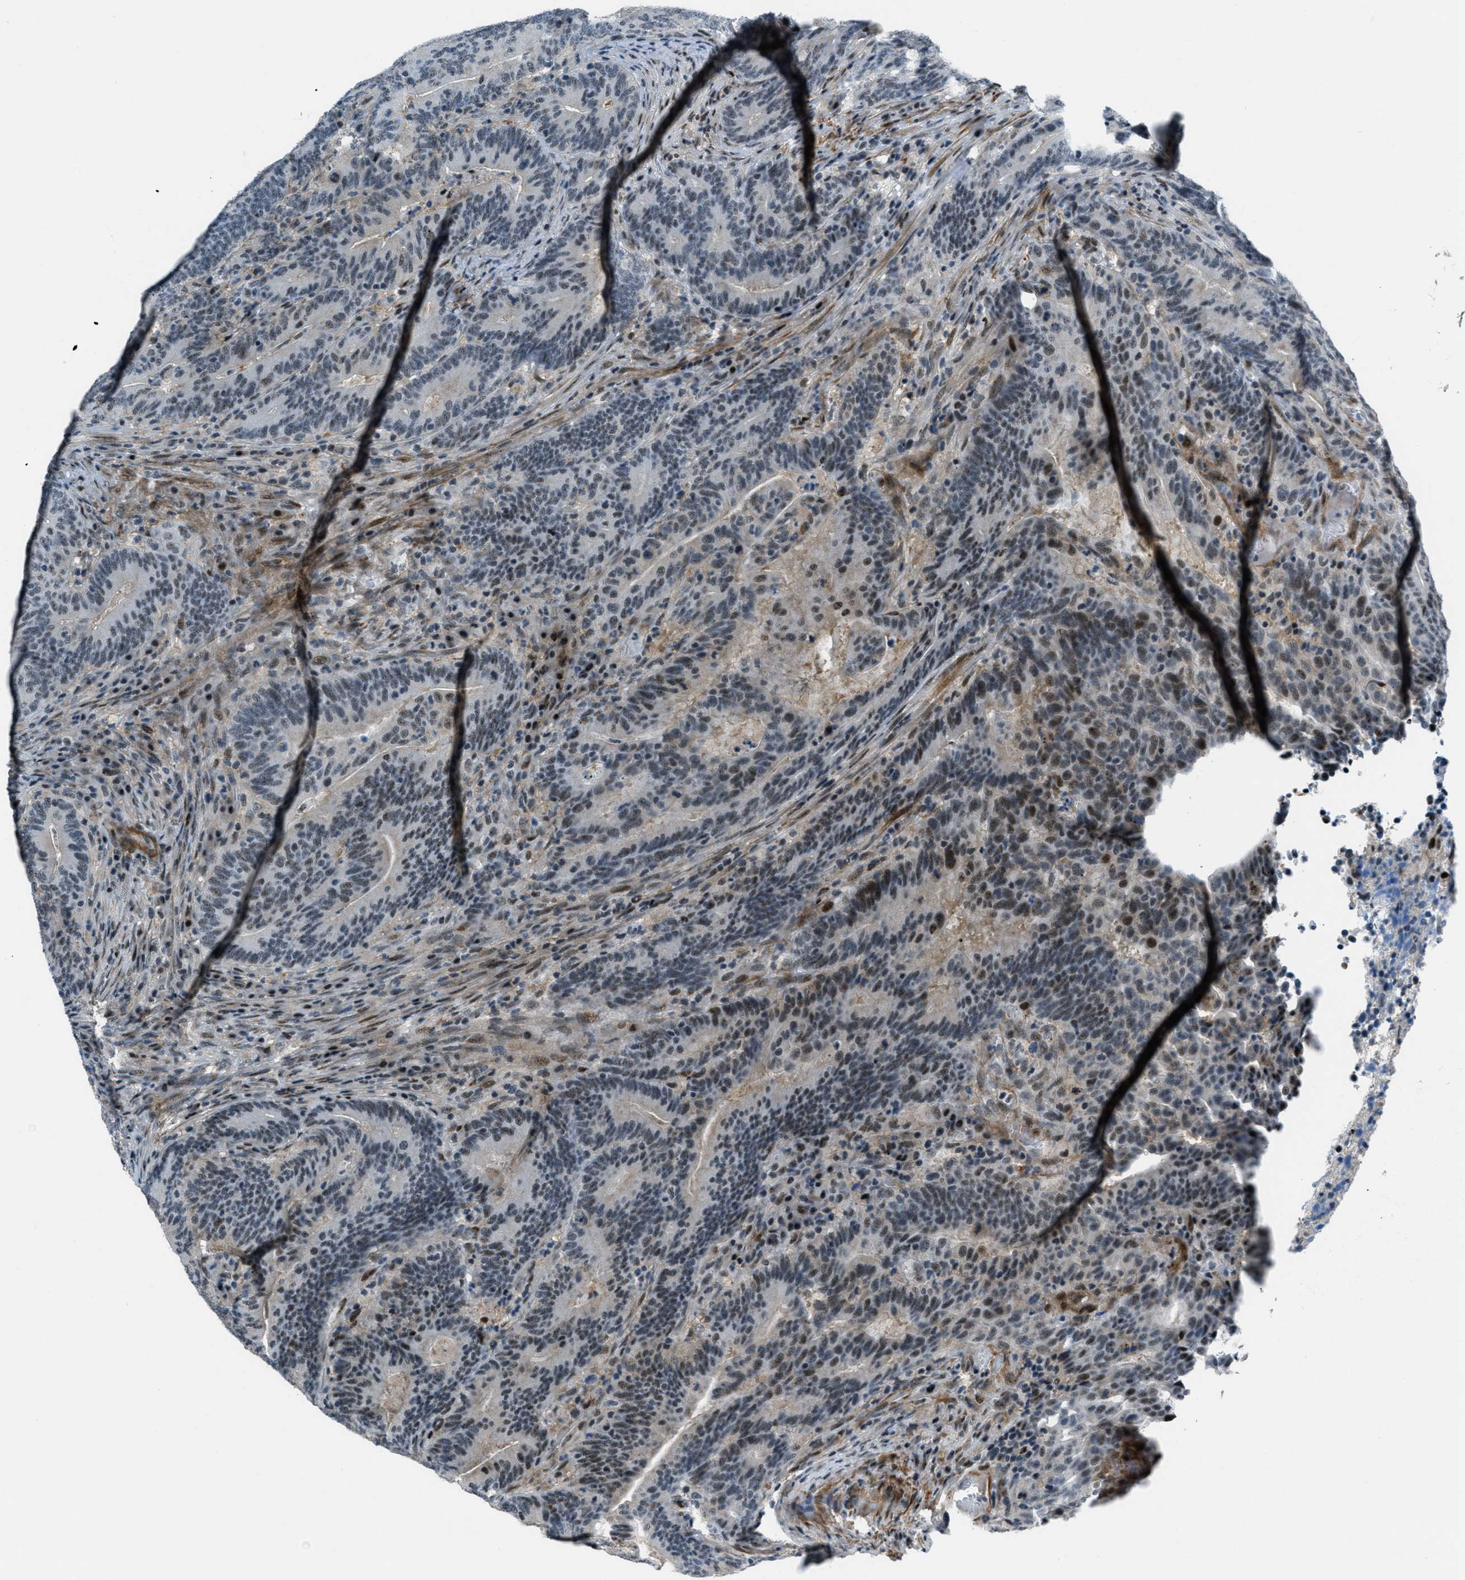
{"staining": {"intensity": "weak", "quantity": "25%-75%", "location": "nuclear"}, "tissue": "colorectal cancer", "cell_type": "Tumor cells", "image_type": "cancer", "snomed": [{"axis": "morphology", "description": "Adenocarcinoma, NOS"}, {"axis": "topography", "description": "Colon"}], "caption": "This is a histology image of IHC staining of colorectal adenocarcinoma, which shows weak staining in the nuclear of tumor cells.", "gene": "ZDHHC23", "patient": {"sex": "female", "age": 66}}